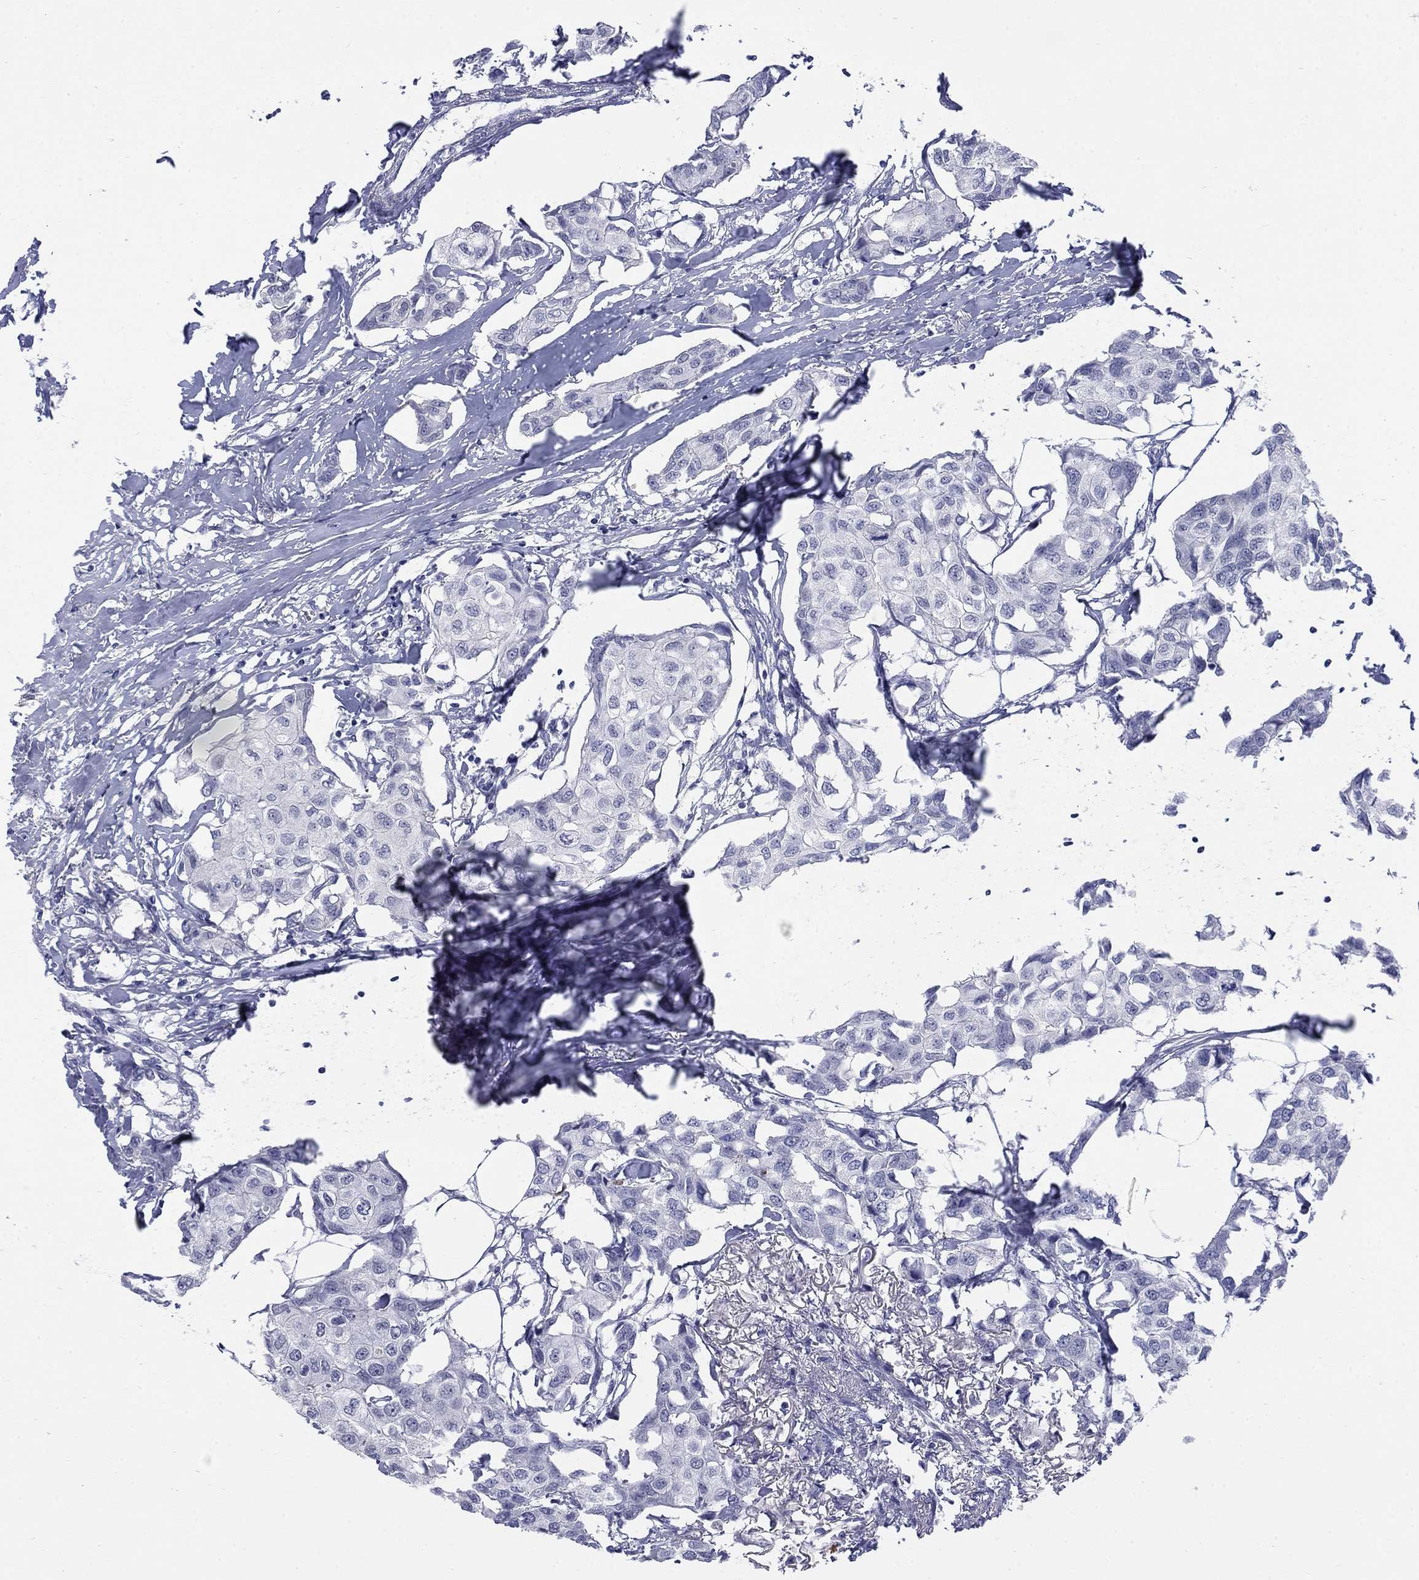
{"staining": {"intensity": "negative", "quantity": "none", "location": "none"}, "tissue": "breast cancer", "cell_type": "Tumor cells", "image_type": "cancer", "snomed": [{"axis": "morphology", "description": "Duct carcinoma"}, {"axis": "topography", "description": "Breast"}], "caption": "Tumor cells are negative for protein expression in human breast cancer.", "gene": "ECEL1", "patient": {"sex": "female", "age": 80}}